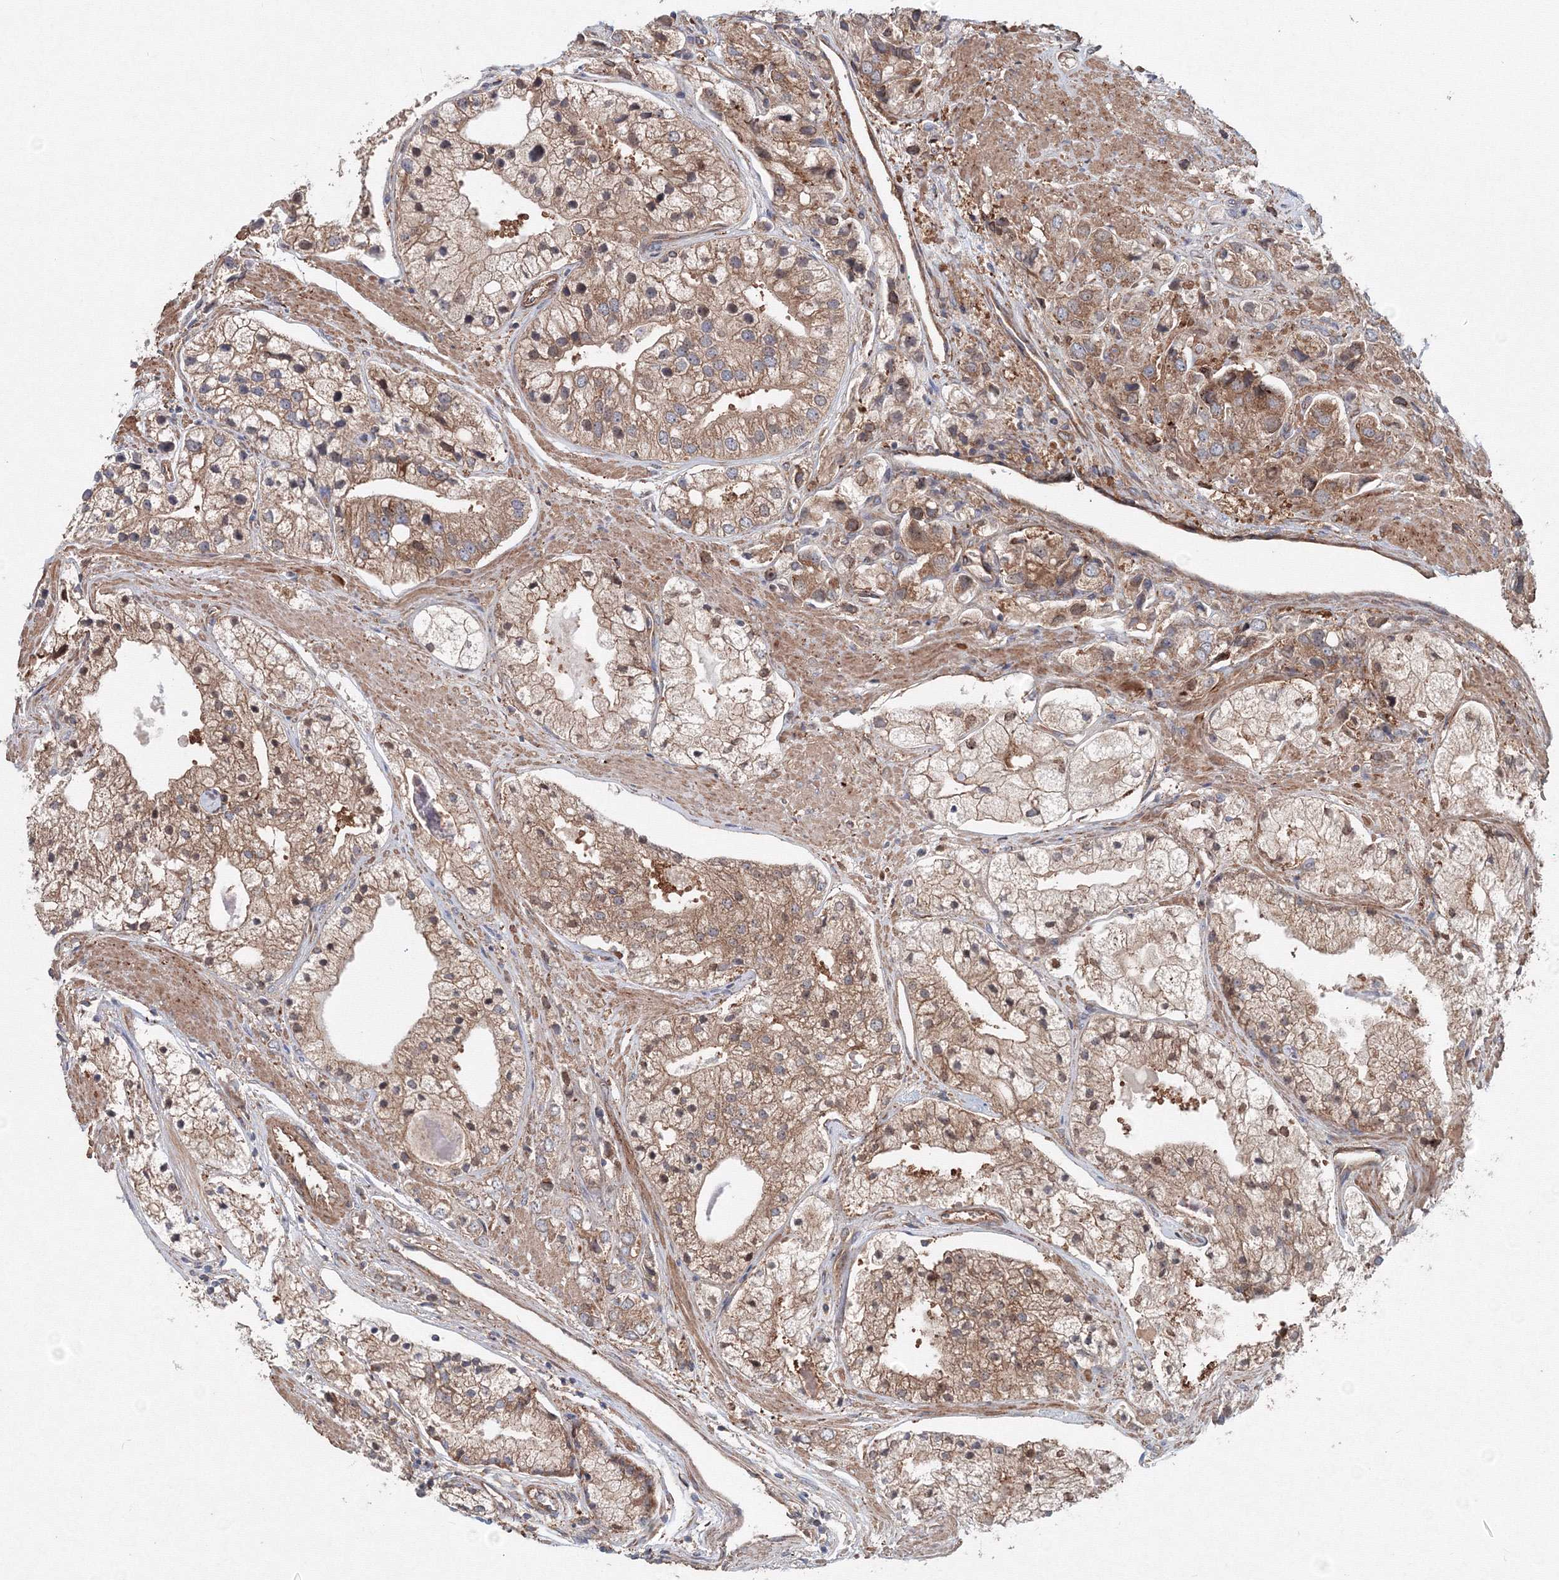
{"staining": {"intensity": "moderate", "quantity": ">75%", "location": "cytoplasmic/membranous"}, "tissue": "prostate cancer", "cell_type": "Tumor cells", "image_type": "cancer", "snomed": [{"axis": "morphology", "description": "Adenocarcinoma, High grade"}, {"axis": "topography", "description": "Prostate"}], "caption": "An IHC micrograph of neoplastic tissue is shown. Protein staining in brown highlights moderate cytoplasmic/membranous positivity in prostate cancer (high-grade adenocarcinoma) within tumor cells. (brown staining indicates protein expression, while blue staining denotes nuclei).", "gene": "EXOC1", "patient": {"sex": "male", "age": 50}}